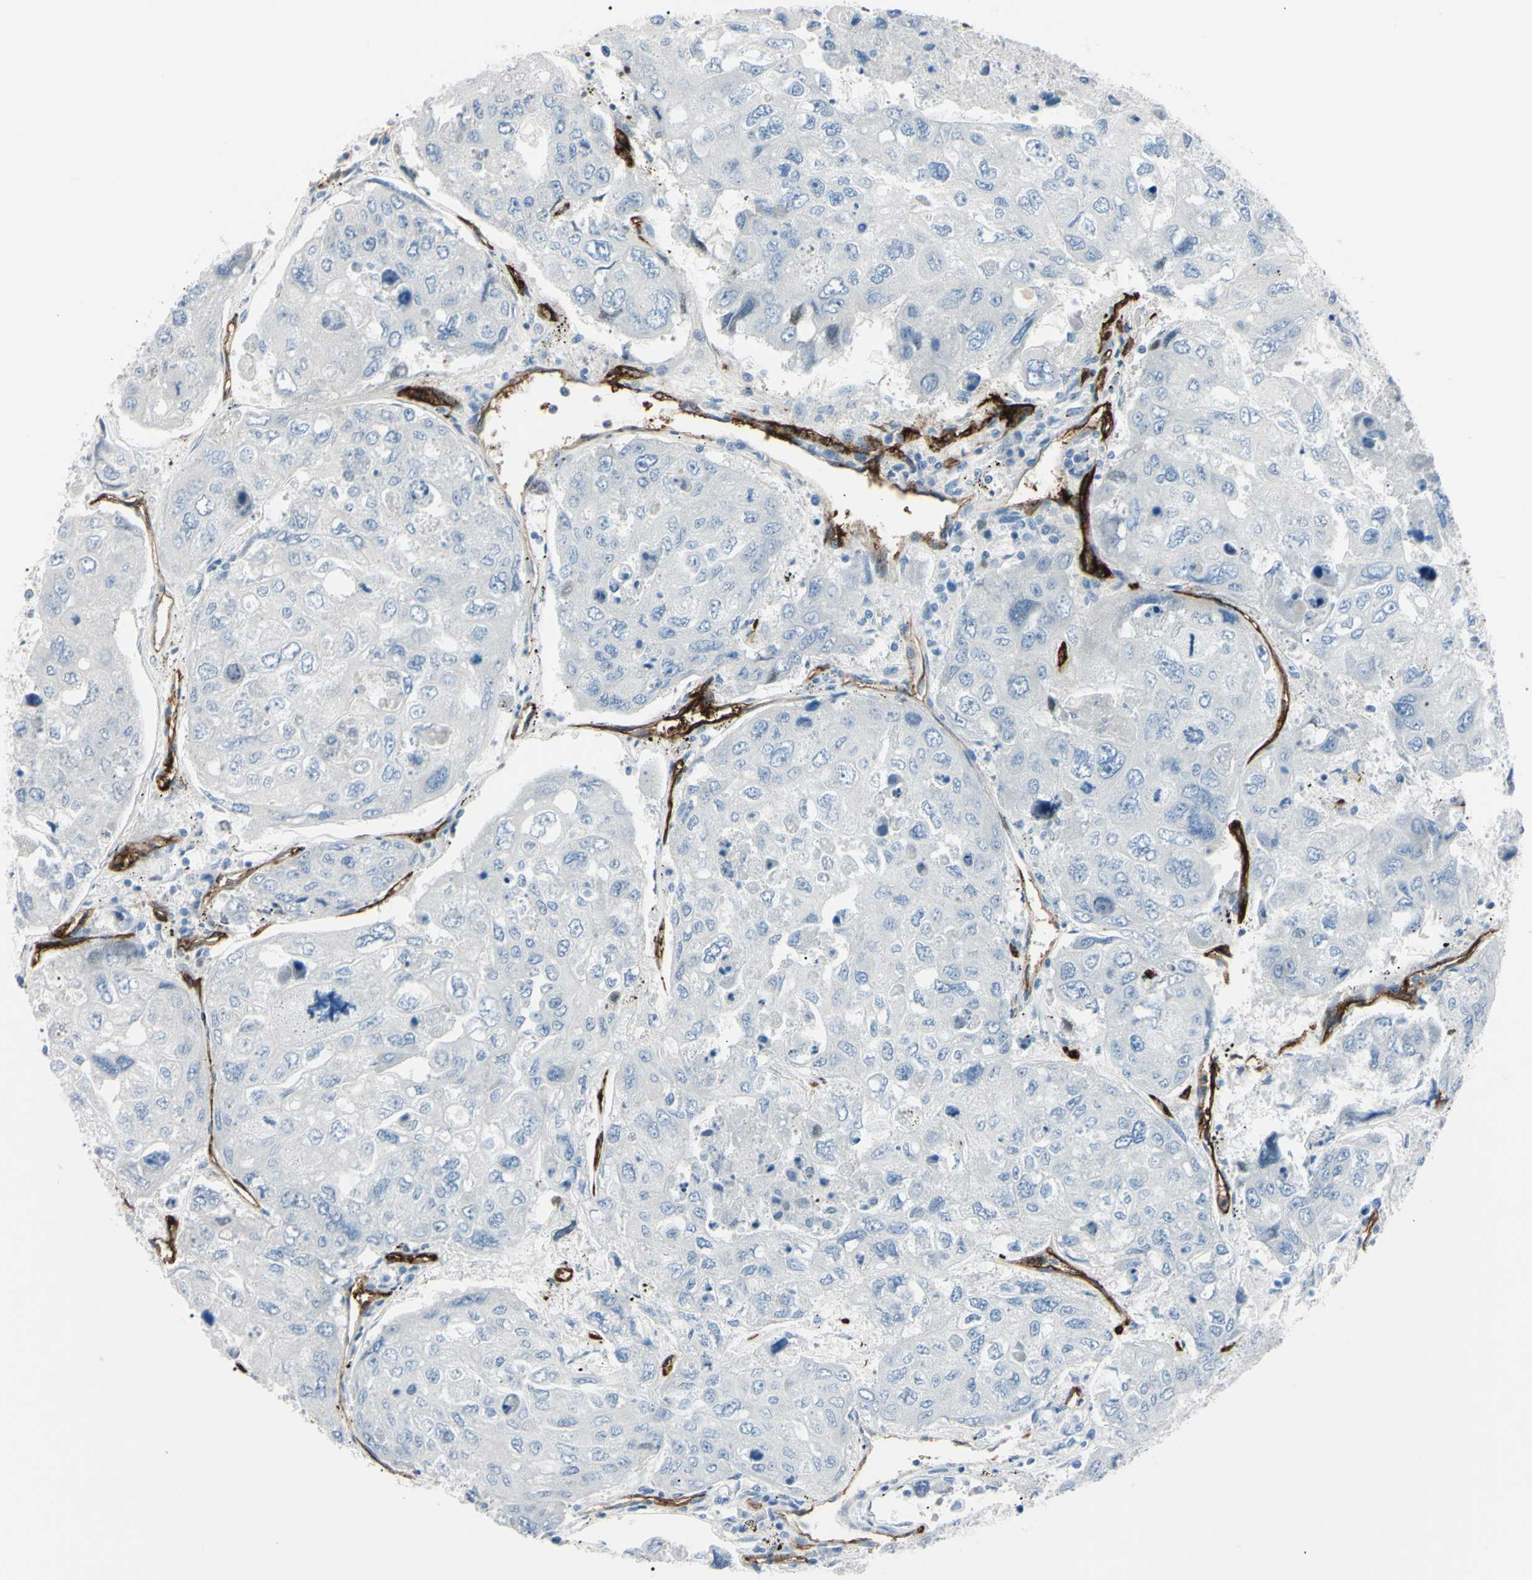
{"staining": {"intensity": "negative", "quantity": "none", "location": "none"}, "tissue": "urothelial cancer", "cell_type": "Tumor cells", "image_type": "cancer", "snomed": [{"axis": "morphology", "description": "Urothelial carcinoma, High grade"}, {"axis": "topography", "description": "Lymph node"}, {"axis": "topography", "description": "Urinary bladder"}], "caption": "Protein analysis of urothelial cancer reveals no significant staining in tumor cells.", "gene": "FOLH1", "patient": {"sex": "male", "age": 51}}